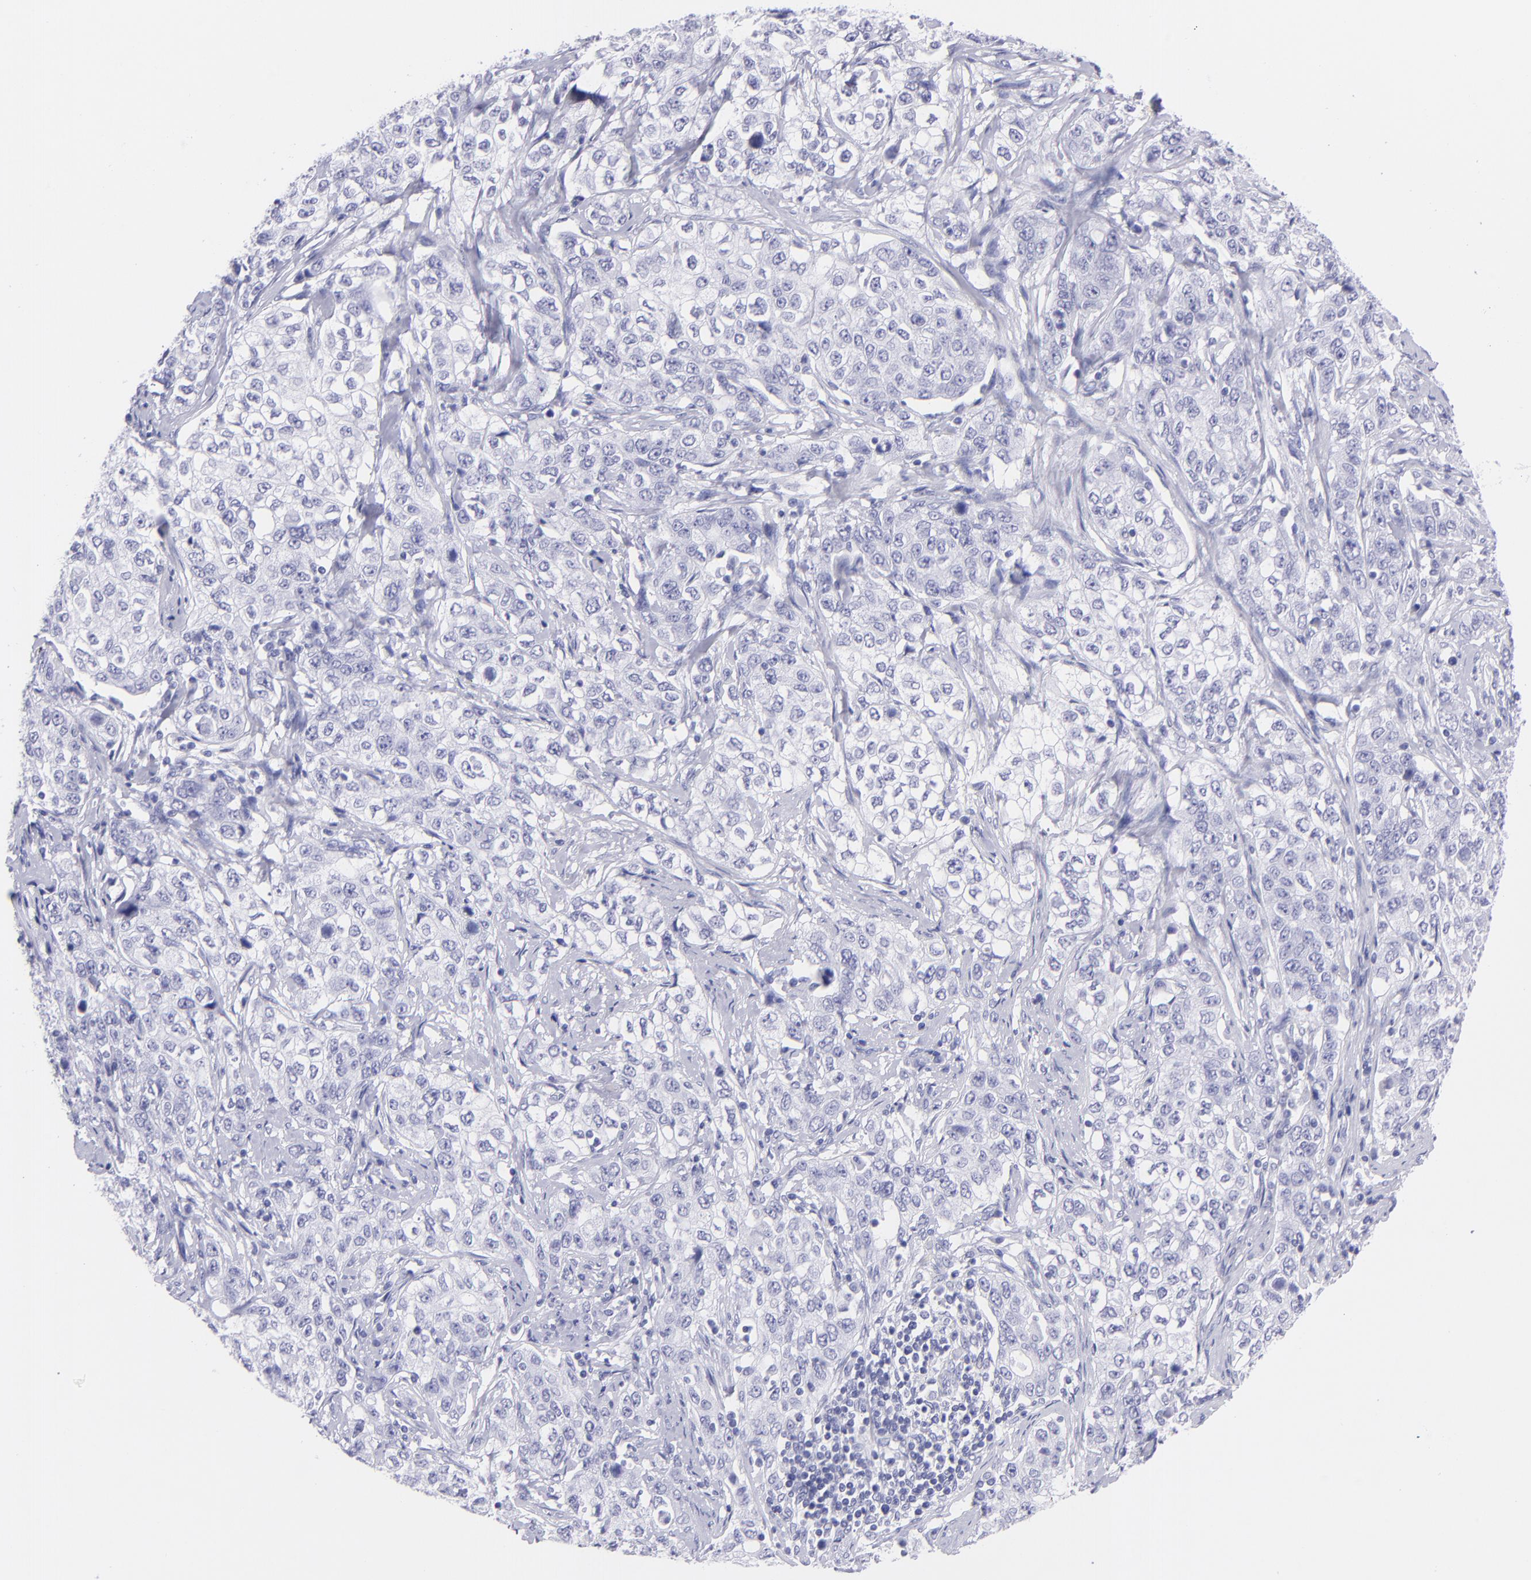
{"staining": {"intensity": "negative", "quantity": "none", "location": "none"}, "tissue": "stomach cancer", "cell_type": "Tumor cells", "image_type": "cancer", "snomed": [{"axis": "morphology", "description": "Adenocarcinoma, NOS"}, {"axis": "topography", "description": "Stomach"}], "caption": "This is an immunohistochemistry (IHC) histopathology image of stomach adenocarcinoma. There is no expression in tumor cells.", "gene": "CNP", "patient": {"sex": "male", "age": 48}}